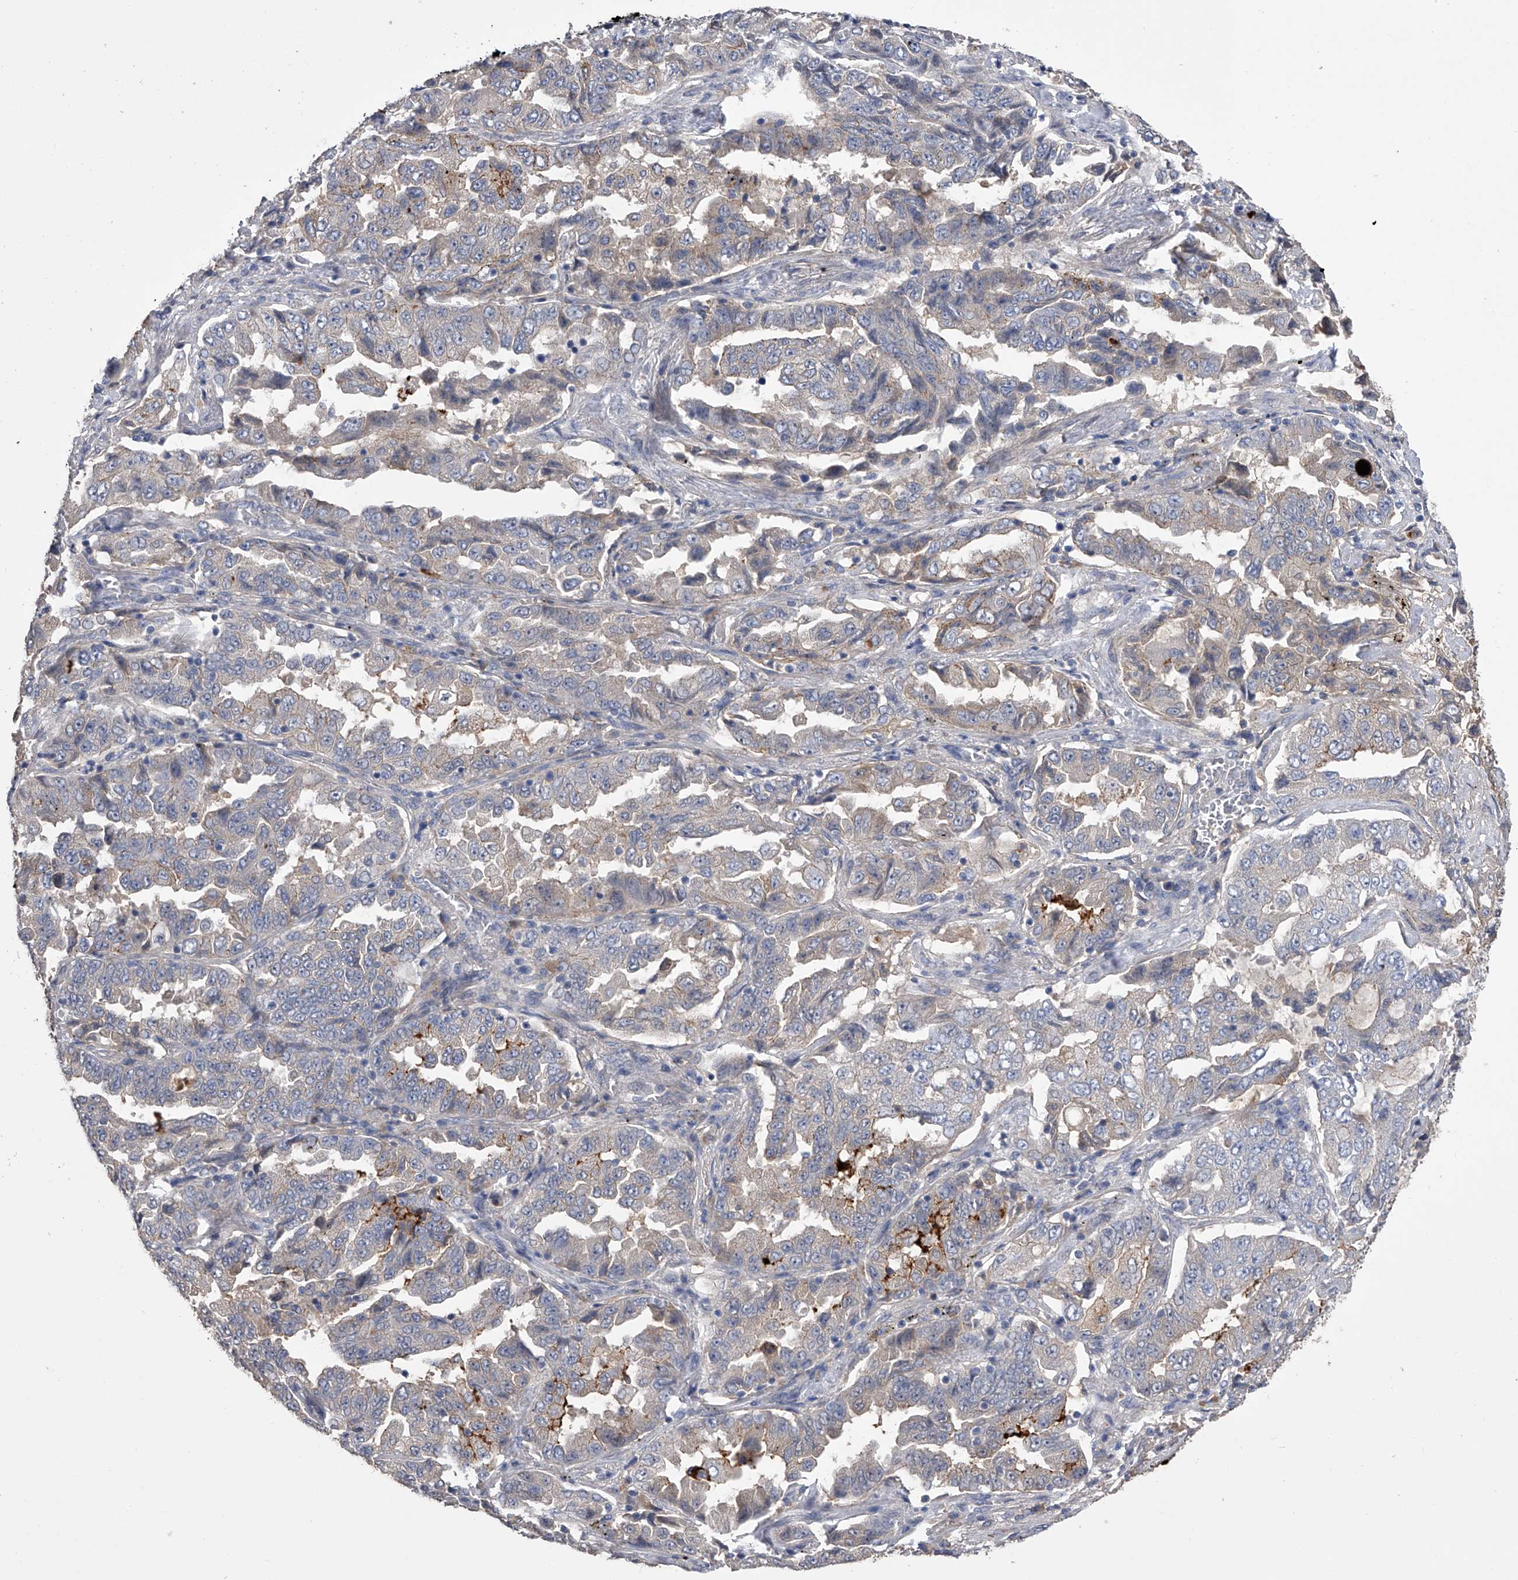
{"staining": {"intensity": "negative", "quantity": "none", "location": "none"}, "tissue": "lung cancer", "cell_type": "Tumor cells", "image_type": "cancer", "snomed": [{"axis": "morphology", "description": "Adenocarcinoma, NOS"}, {"axis": "topography", "description": "Lung"}], "caption": "IHC photomicrograph of human adenocarcinoma (lung) stained for a protein (brown), which exhibits no expression in tumor cells.", "gene": "ZNF343", "patient": {"sex": "female", "age": 51}}